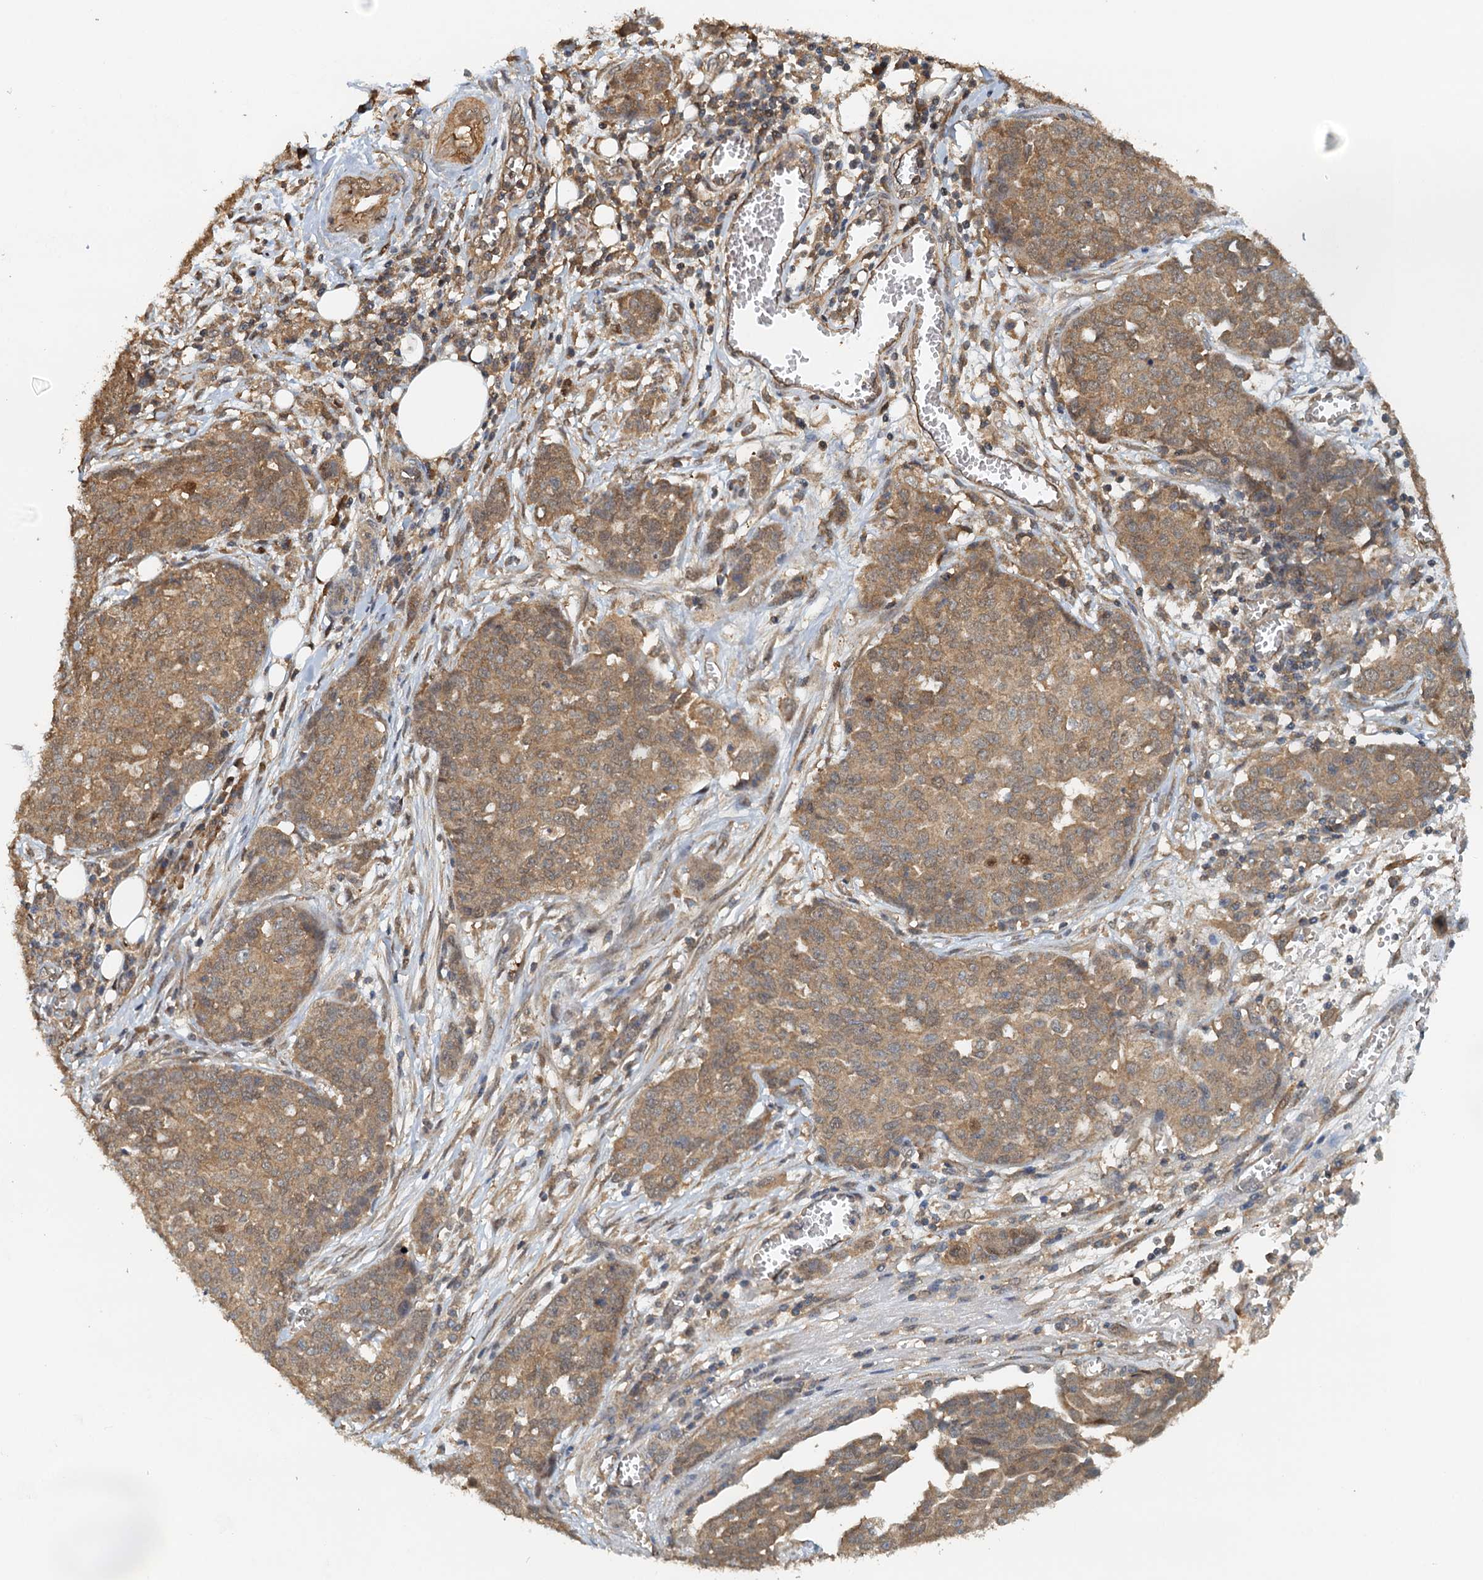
{"staining": {"intensity": "moderate", "quantity": ">75%", "location": "cytoplasmic/membranous"}, "tissue": "ovarian cancer", "cell_type": "Tumor cells", "image_type": "cancer", "snomed": [{"axis": "morphology", "description": "Cystadenocarcinoma, serous, NOS"}, {"axis": "topography", "description": "Soft tissue"}, {"axis": "topography", "description": "Ovary"}], "caption": "This photomicrograph displays IHC staining of human serous cystadenocarcinoma (ovarian), with medium moderate cytoplasmic/membranous staining in about >75% of tumor cells.", "gene": "UBL7", "patient": {"sex": "female", "age": 57}}